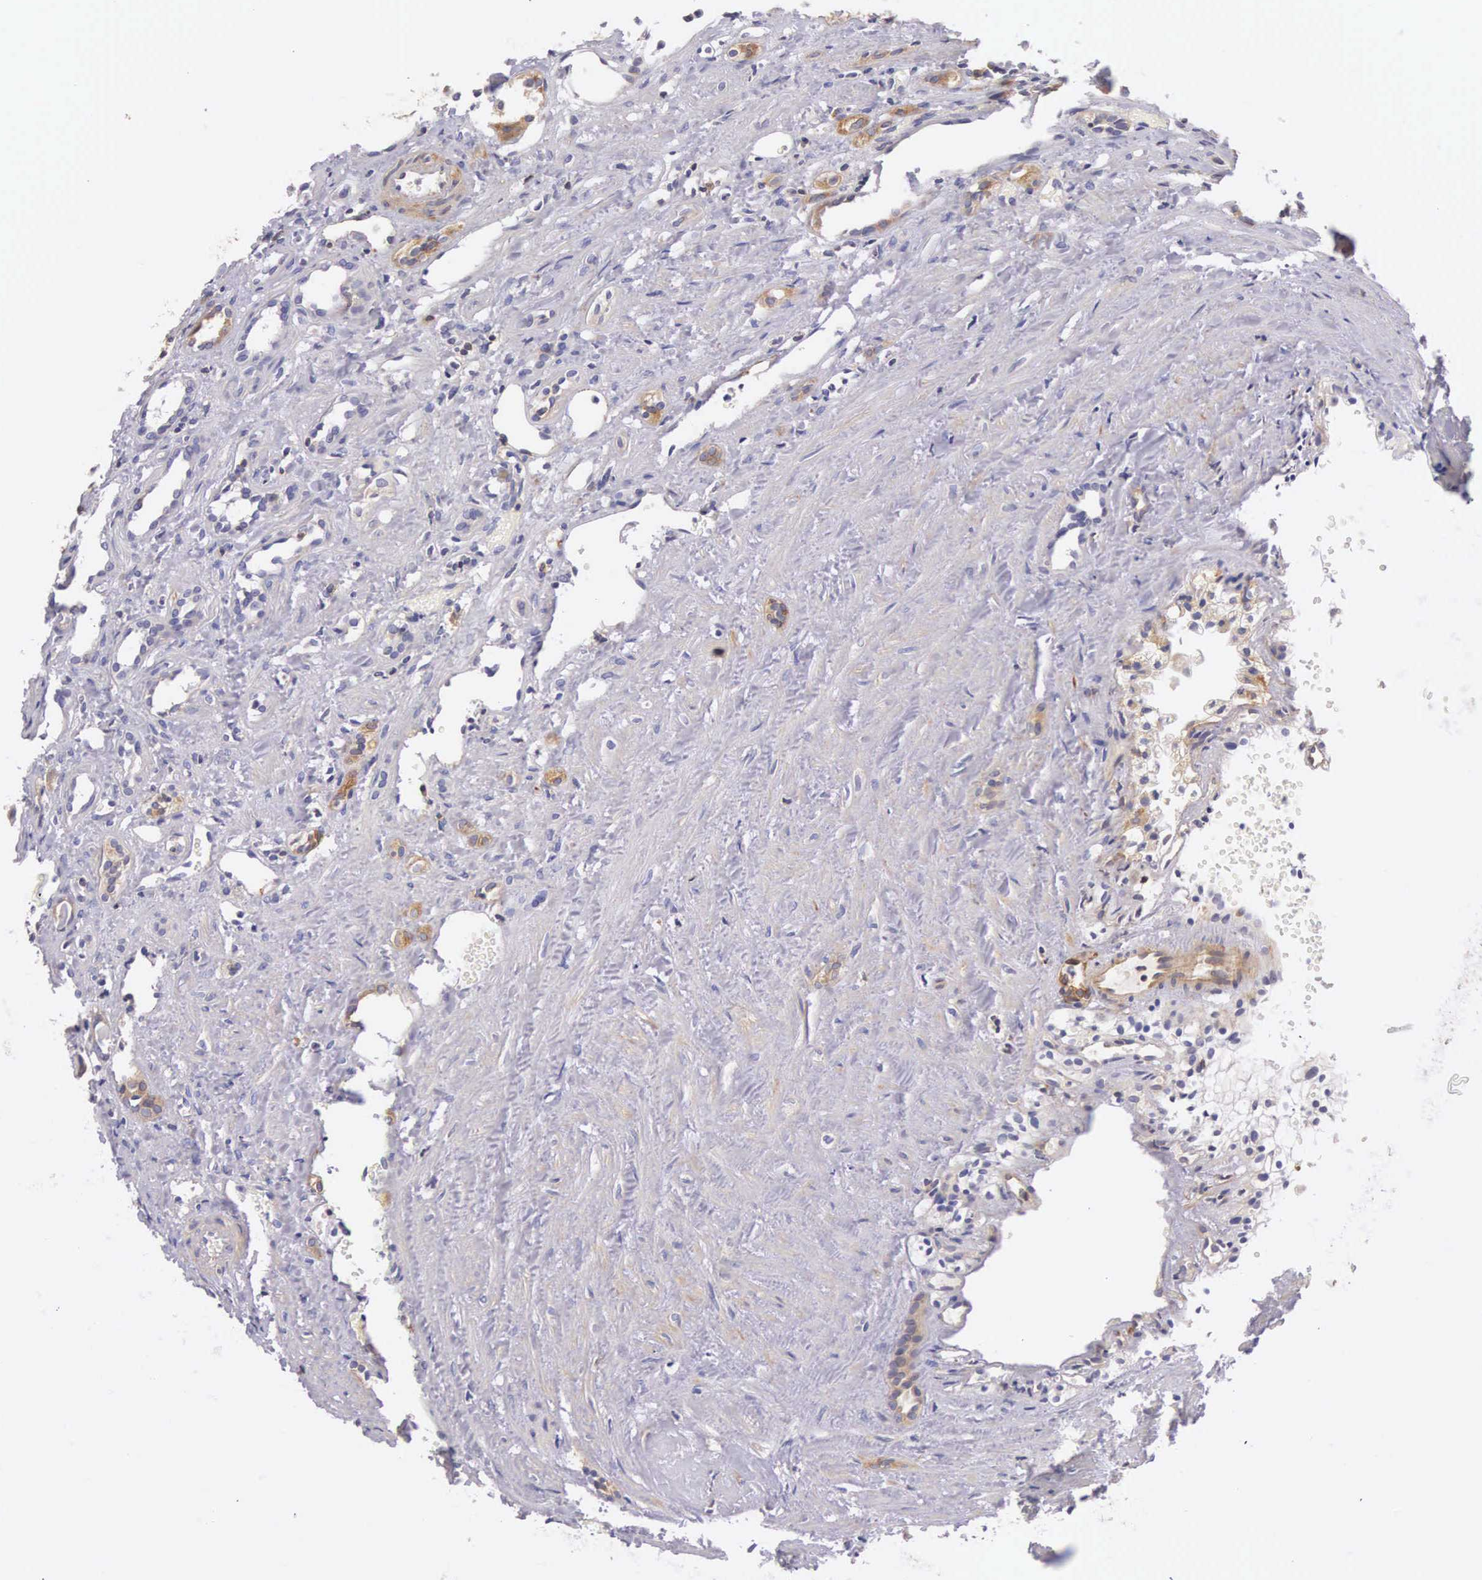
{"staining": {"intensity": "strong", "quantity": "25%-75%", "location": "cytoplasmic/membranous"}, "tissue": "kidney", "cell_type": "Cells in glomeruli", "image_type": "normal", "snomed": [{"axis": "morphology", "description": "Normal tissue, NOS"}, {"axis": "topography", "description": "Kidney"}], "caption": "Brown immunohistochemical staining in normal kidney exhibits strong cytoplasmic/membranous positivity in about 25%-75% of cells in glomeruli.", "gene": "OSBPL3", "patient": {"sex": "male", "age": 36}}